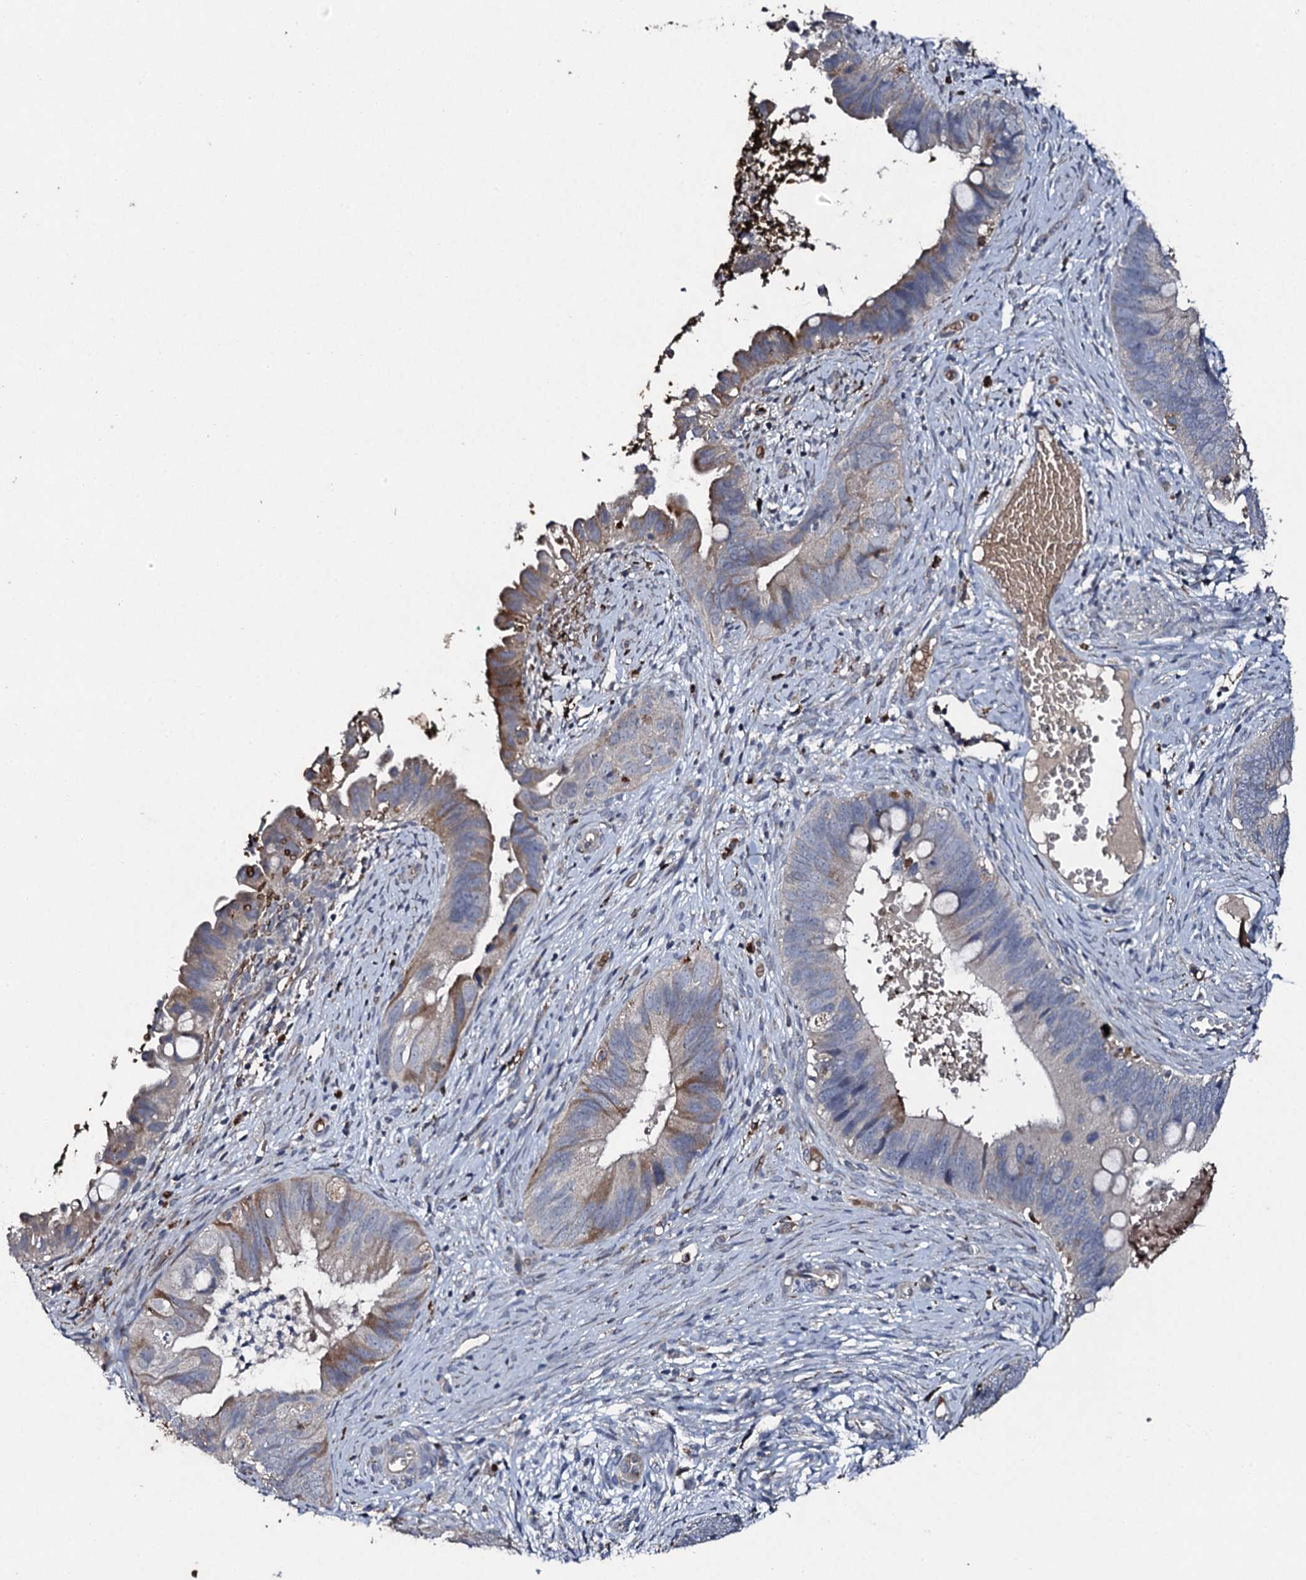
{"staining": {"intensity": "strong", "quantity": "<25%", "location": "cytoplasmic/membranous"}, "tissue": "cervical cancer", "cell_type": "Tumor cells", "image_type": "cancer", "snomed": [{"axis": "morphology", "description": "Adenocarcinoma, NOS"}, {"axis": "topography", "description": "Cervix"}], "caption": "Adenocarcinoma (cervical) was stained to show a protein in brown. There is medium levels of strong cytoplasmic/membranous positivity in about <25% of tumor cells.", "gene": "LRRC28", "patient": {"sex": "female", "age": 42}}